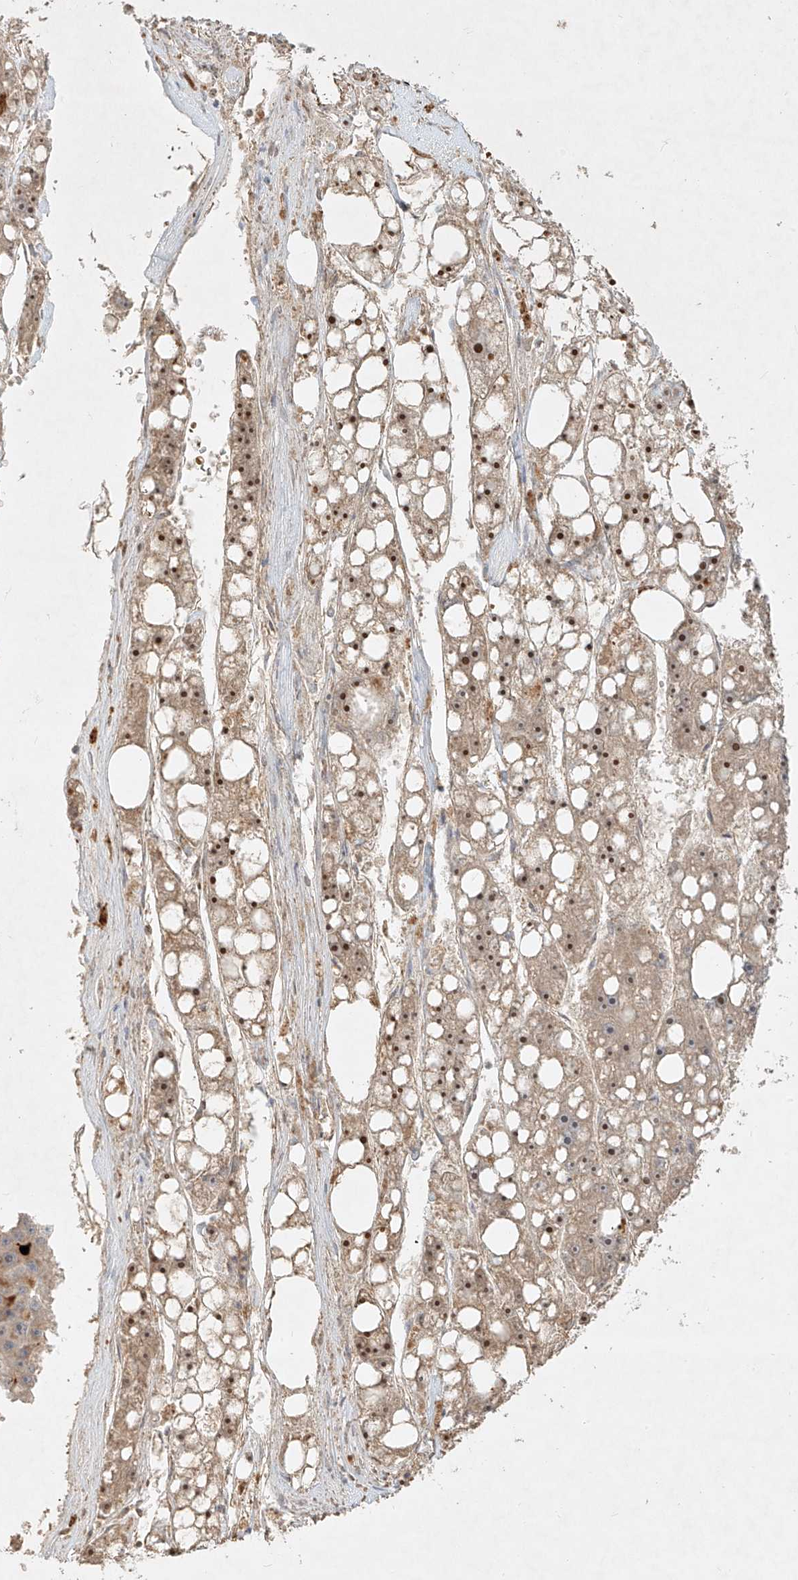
{"staining": {"intensity": "moderate", "quantity": ">75%", "location": "cytoplasmic/membranous,nuclear"}, "tissue": "liver cancer", "cell_type": "Tumor cells", "image_type": "cancer", "snomed": [{"axis": "morphology", "description": "Carcinoma, Hepatocellular, NOS"}, {"axis": "topography", "description": "Liver"}], "caption": "Protein staining of liver cancer (hepatocellular carcinoma) tissue exhibits moderate cytoplasmic/membranous and nuclear staining in approximately >75% of tumor cells.", "gene": "KPNA7", "patient": {"sex": "female", "age": 61}}